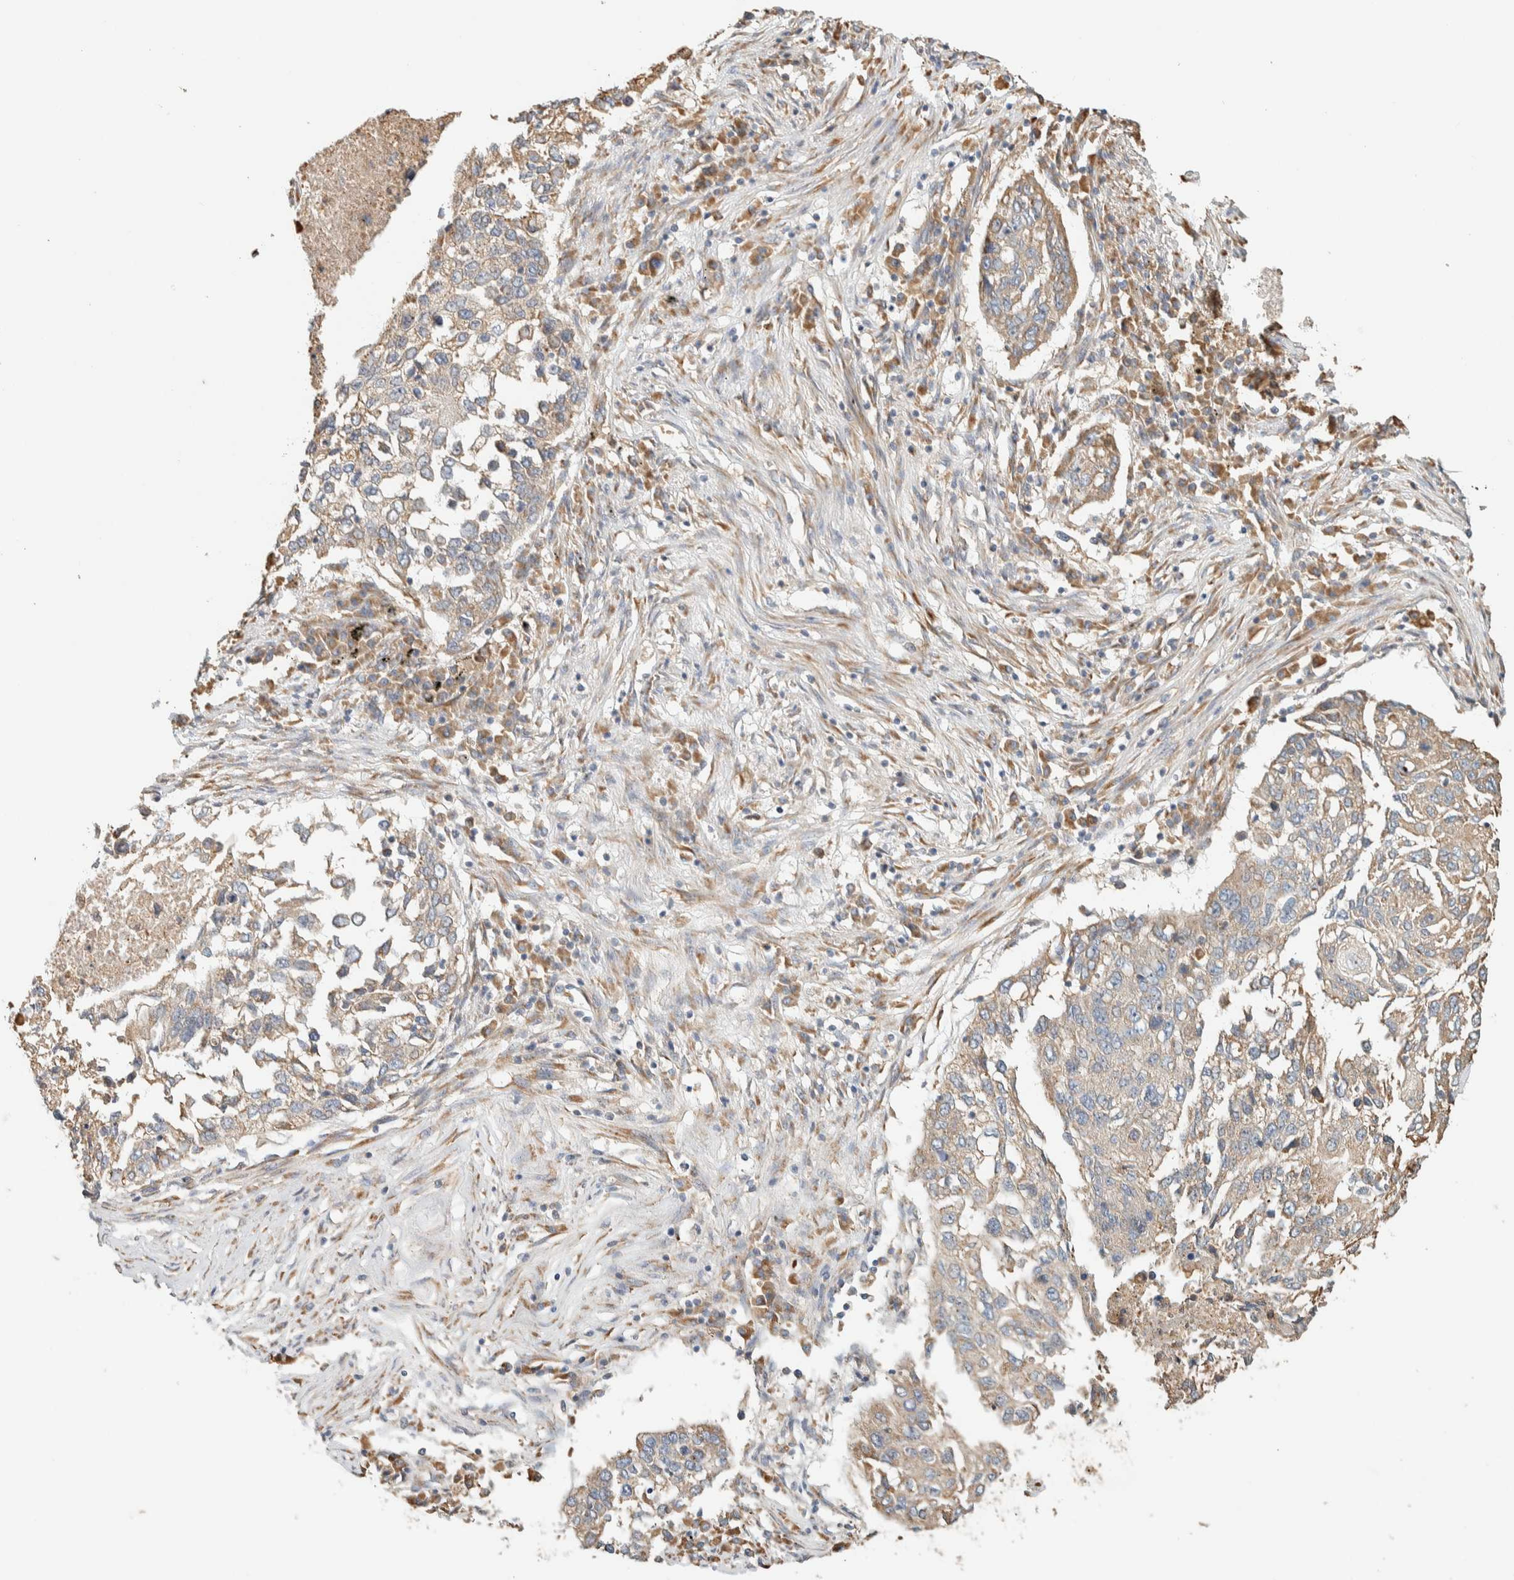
{"staining": {"intensity": "weak", "quantity": "25%-75%", "location": "cytoplasmic/membranous"}, "tissue": "lung cancer", "cell_type": "Tumor cells", "image_type": "cancer", "snomed": [{"axis": "morphology", "description": "Squamous cell carcinoma, NOS"}, {"axis": "topography", "description": "Lung"}], "caption": "This is a micrograph of IHC staining of lung cancer, which shows weak positivity in the cytoplasmic/membranous of tumor cells.", "gene": "RAB11FIP1", "patient": {"sex": "female", "age": 63}}